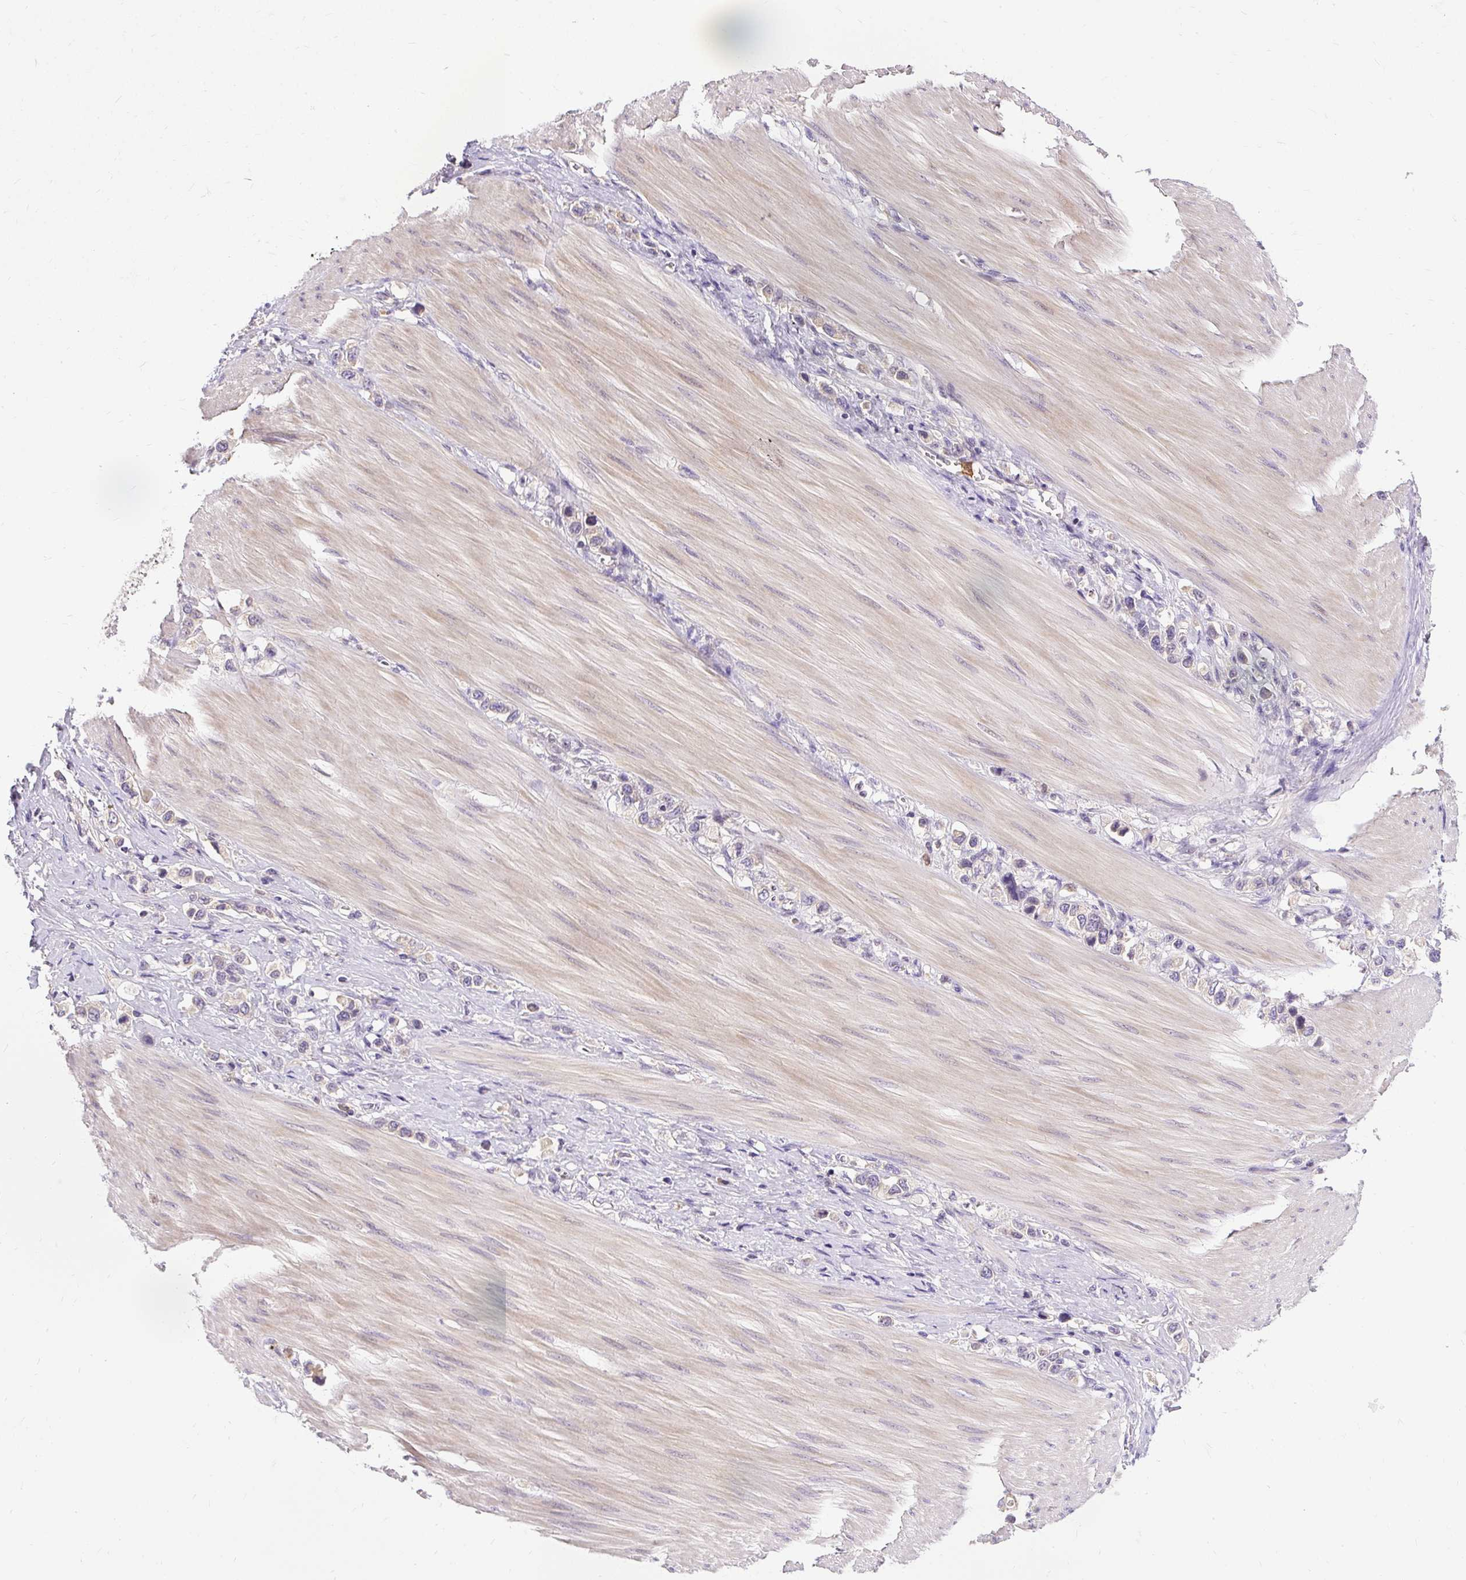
{"staining": {"intensity": "negative", "quantity": "none", "location": "none"}, "tissue": "stomach cancer", "cell_type": "Tumor cells", "image_type": "cancer", "snomed": [{"axis": "morphology", "description": "Adenocarcinoma, NOS"}, {"axis": "topography", "description": "Stomach"}], "caption": "DAB (3,3'-diaminobenzidine) immunohistochemical staining of stomach cancer (adenocarcinoma) displays no significant staining in tumor cells.", "gene": "CTTNBP2", "patient": {"sex": "female", "age": 65}}